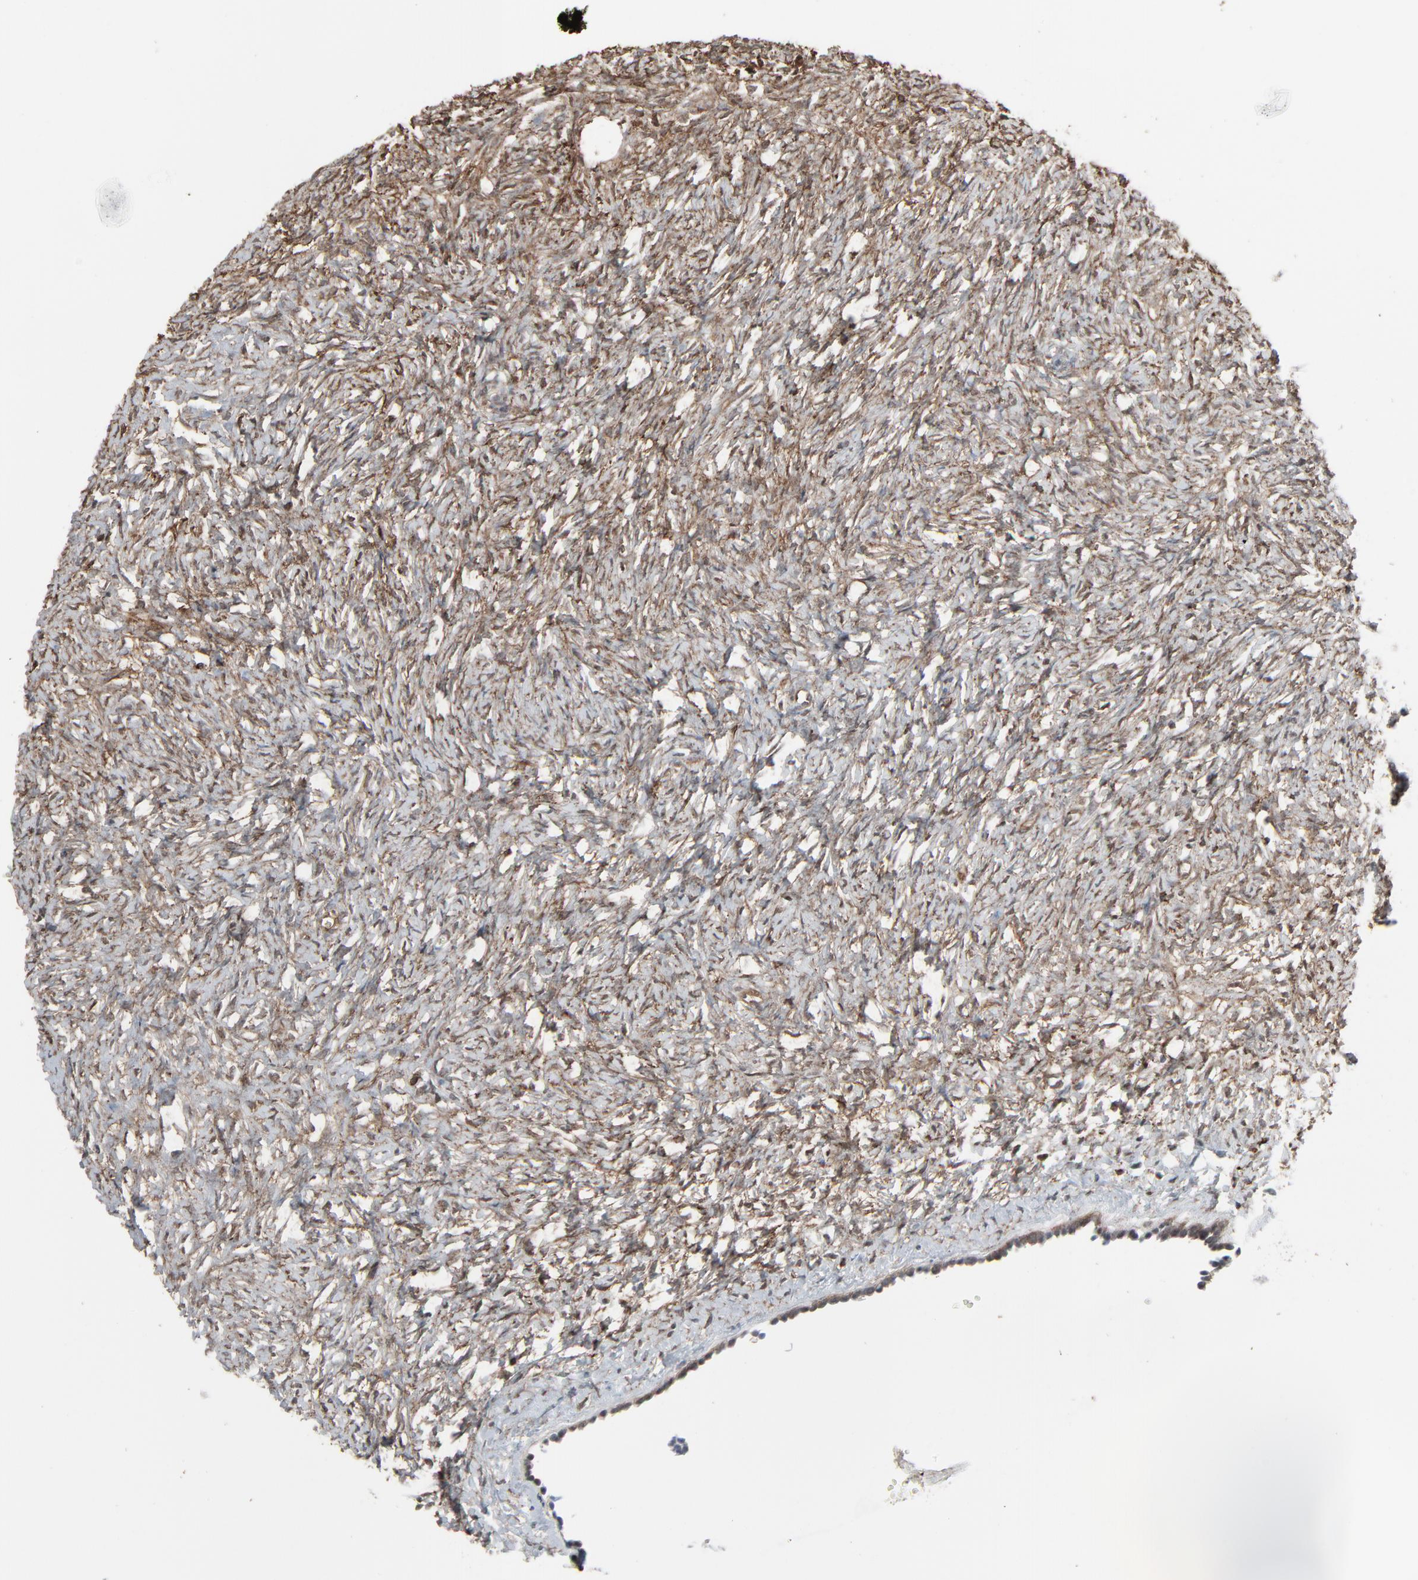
{"staining": {"intensity": "weak", "quantity": ">75%", "location": "cytoplasmic/membranous"}, "tissue": "ovary", "cell_type": "Ovarian stroma cells", "image_type": "normal", "snomed": [{"axis": "morphology", "description": "Normal tissue, NOS"}, {"axis": "topography", "description": "Ovary"}], "caption": "Unremarkable ovary exhibits weak cytoplasmic/membranous staining in approximately >75% of ovarian stroma cells, visualized by immunohistochemistry.", "gene": "OPTN", "patient": {"sex": "female", "age": 35}}